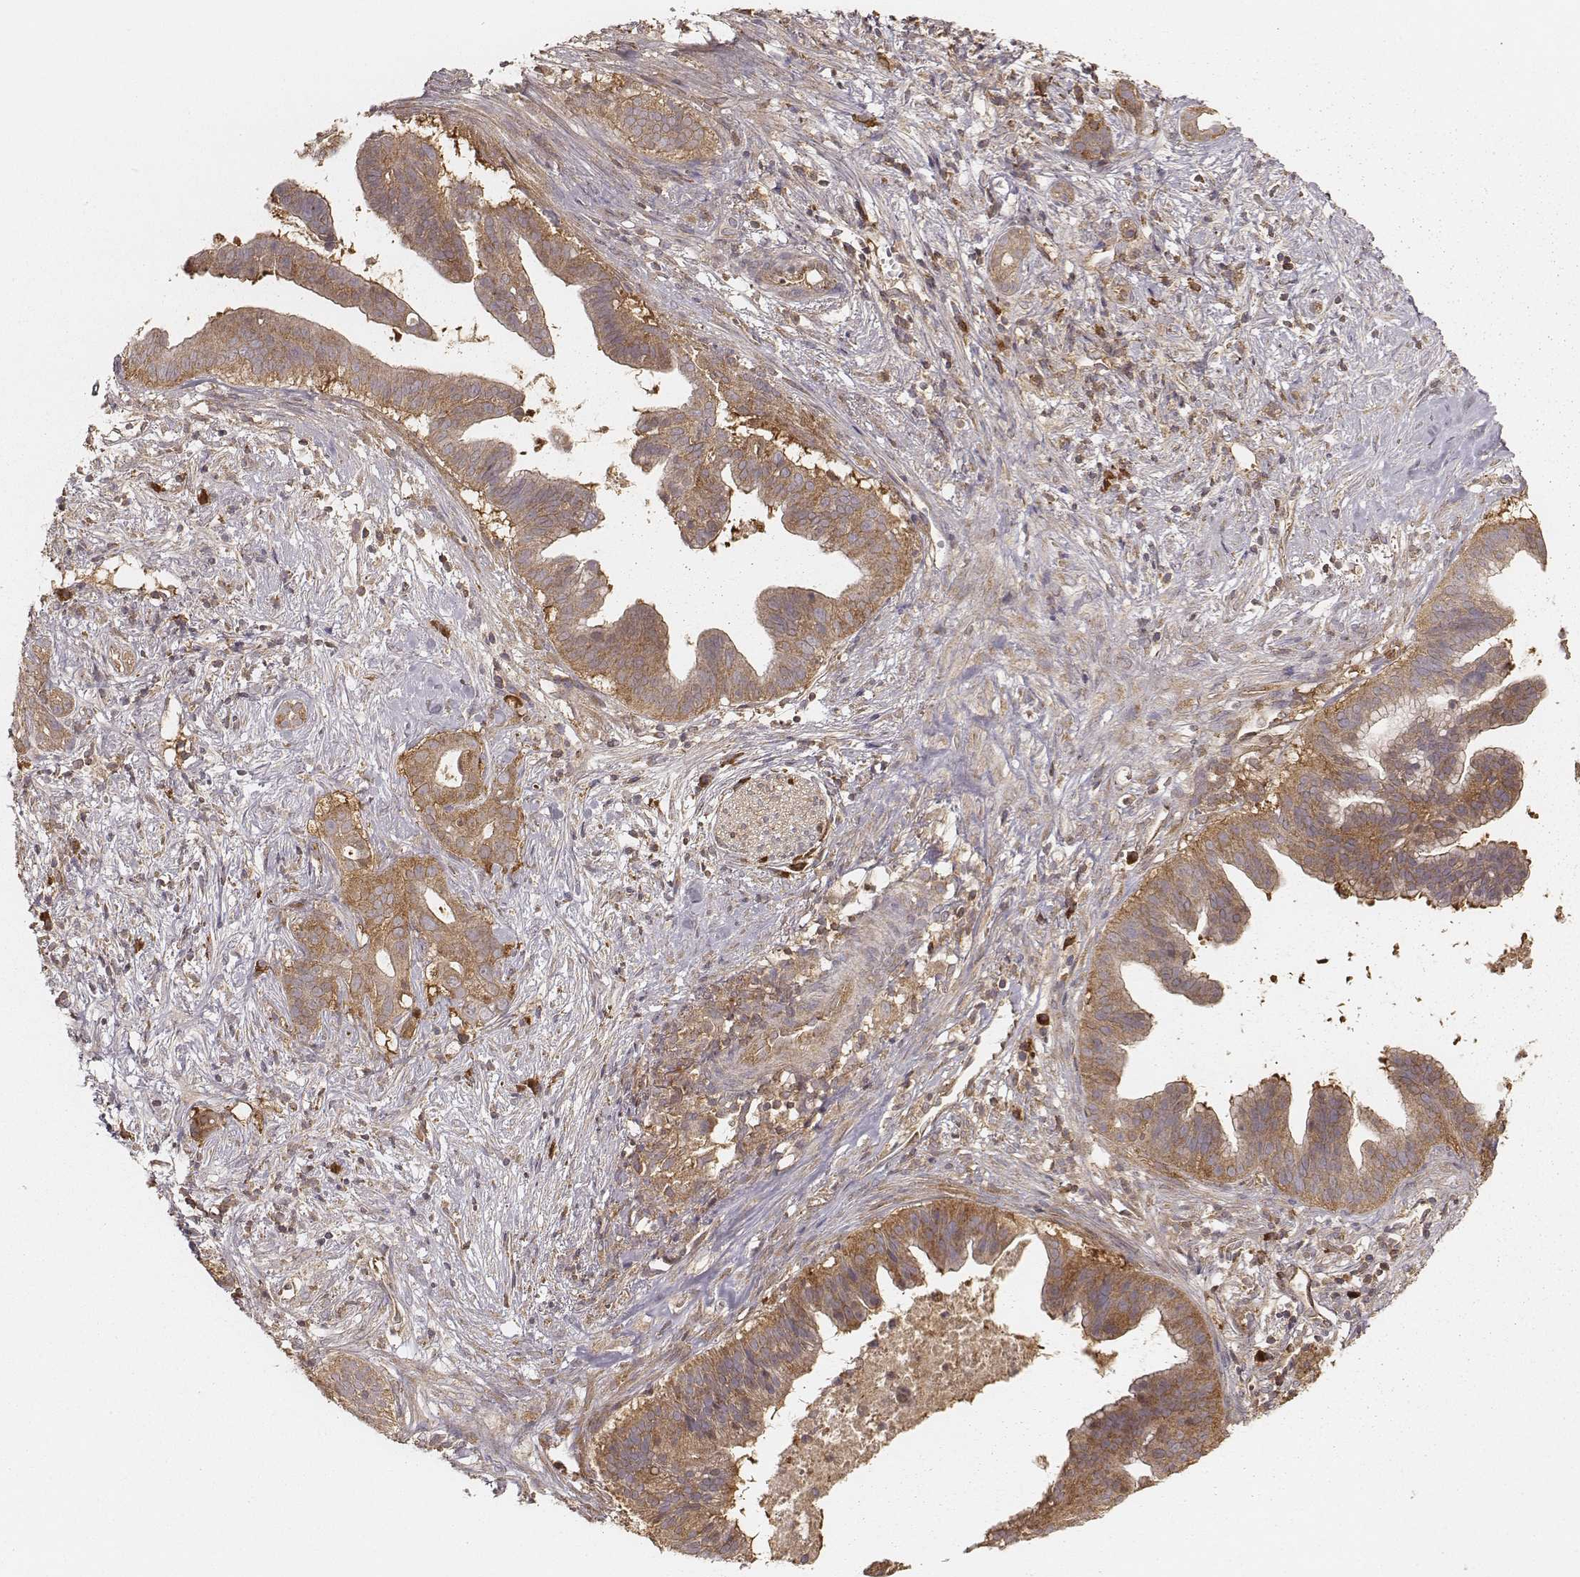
{"staining": {"intensity": "moderate", "quantity": "<25%", "location": "cytoplasmic/membranous"}, "tissue": "pancreatic cancer", "cell_type": "Tumor cells", "image_type": "cancer", "snomed": [{"axis": "morphology", "description": "Adenocarcinoma, NOS"}, {"axis": "topography", "description": "Pancreas"}], "caption": "Immunohistochemistry (IHC) histopathology image of human pancreatic adenocarcinoma stained for a protein (brown), which demonstrates low levels of moderate cytoplasmic/membranous expression in about <25% of tumor cells.", "gene": "CARS1", "patient": {"sex": "male", "age": 61}}